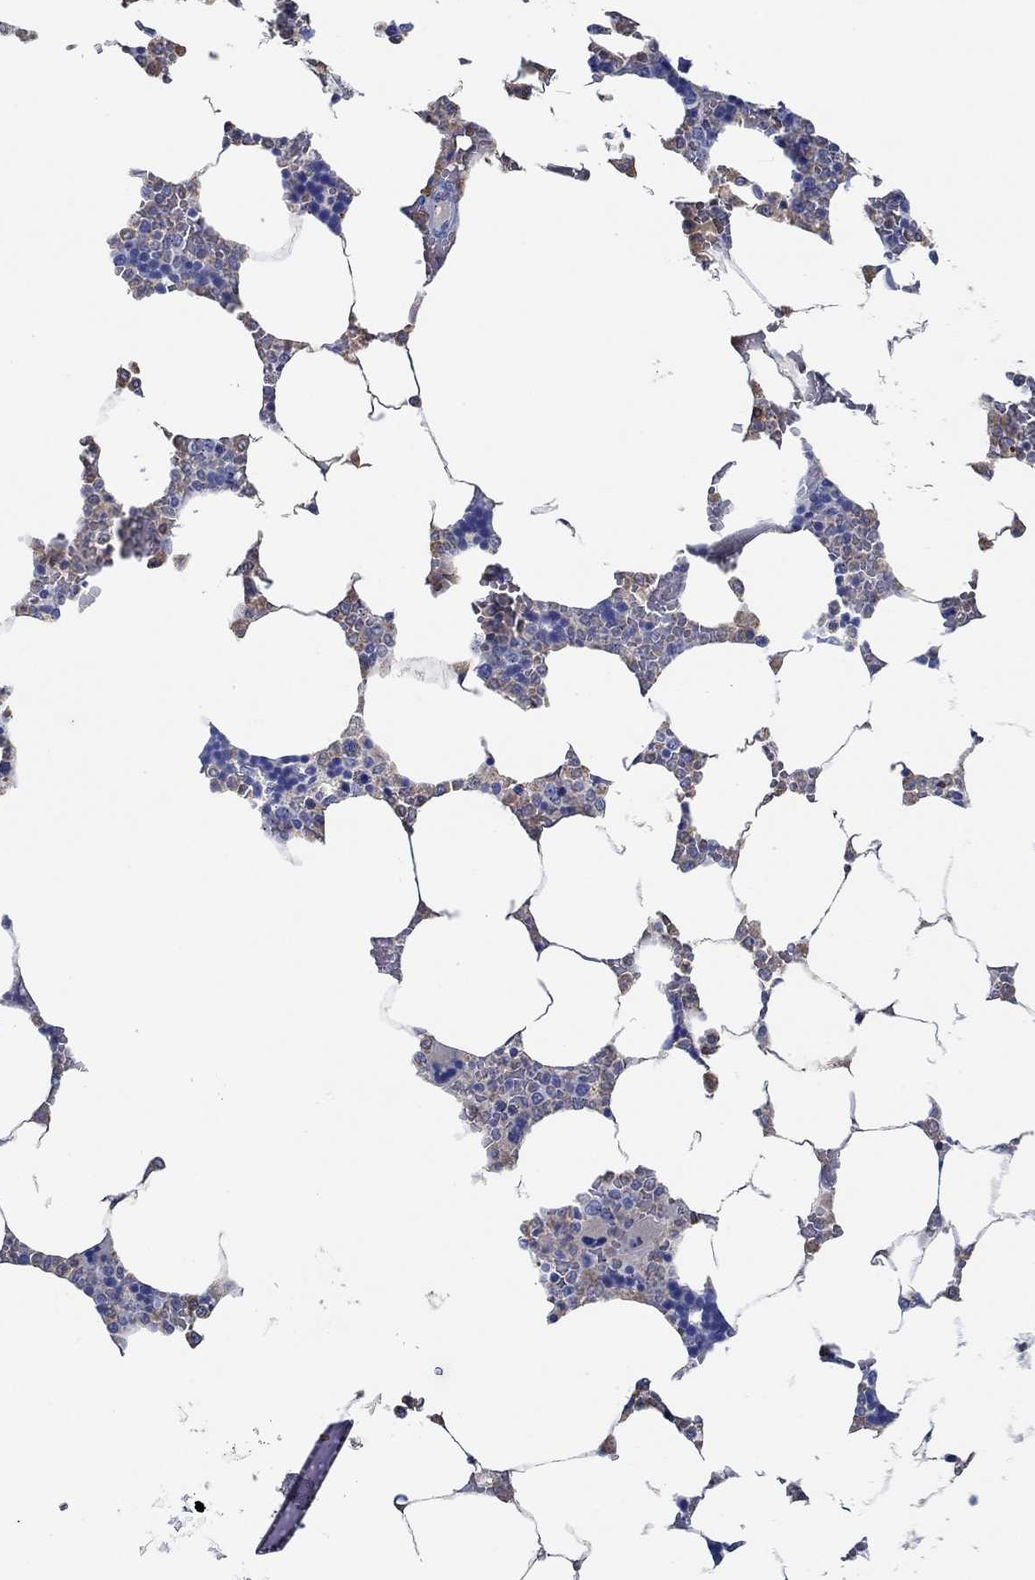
{"staining": {"intensity": "moderate", "quantity": "<25%", "location": "cytoplasmic/membranous"}, "tissue": "bone marrow", "cell_type": "Hematopoietic cells", "image_type": "normal", "snomed": [{"axis": "morphology", "description": "Normal tissue, NOS"}, {"axis": "topography", "description": "Bone marrow"}], "caption": "Human bone marrow stained with a brown dye displays moderate cytoplasmic/membranous positive positivity in about <25% of hematopoietic cells.", "gene": "CPM", "patient": {"sex": "male", "age": 63}}